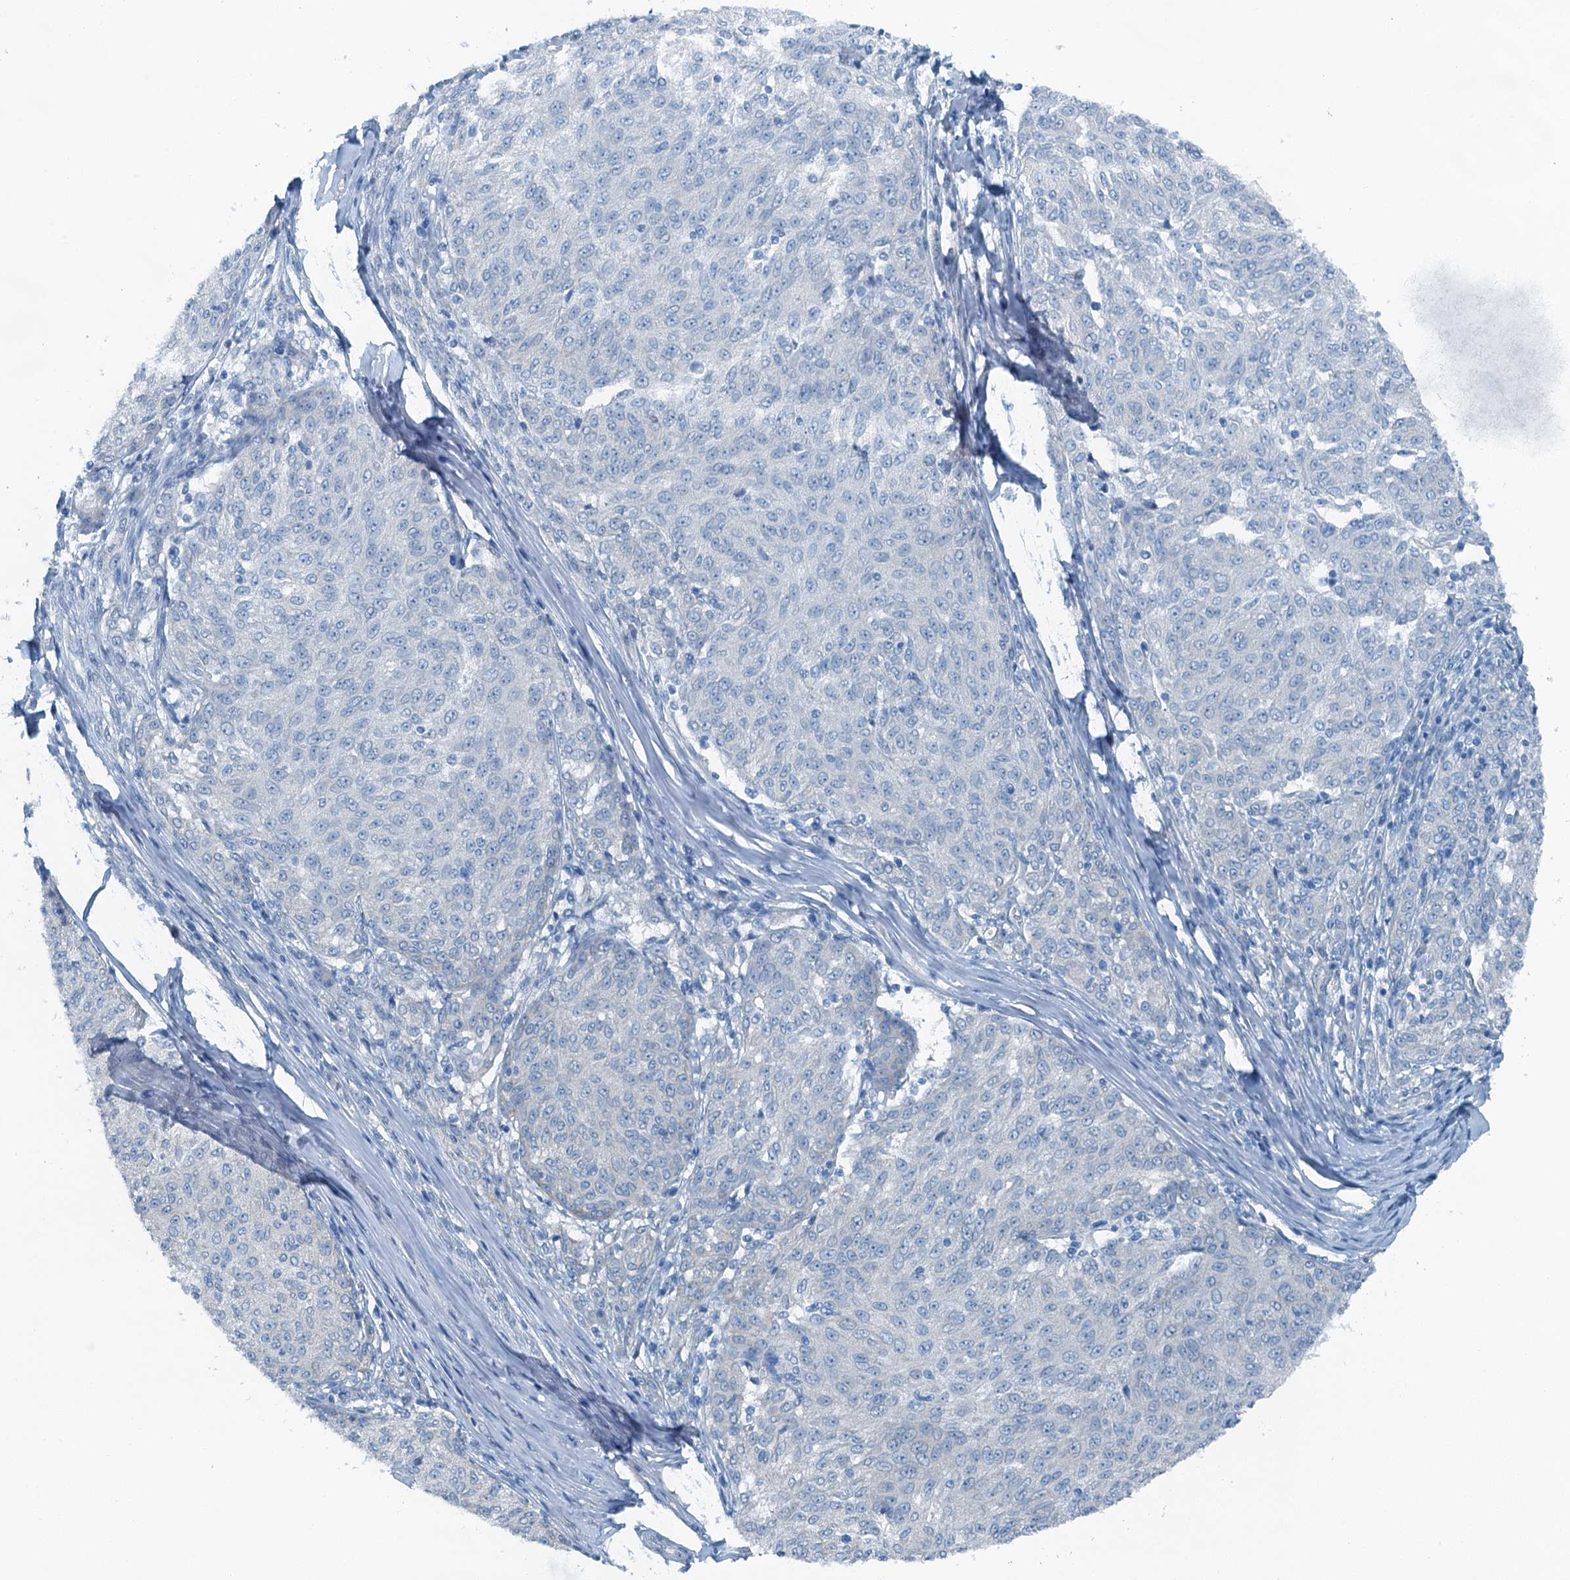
{"staining": {"intensity": "negative", "quantity": "none", "location": "none"}, "tissue": "melanoma", "cell_type": "Tumor cells", "image_type": "cancer", "snomed": [{"axis": "morphology", "description": "Malignant melanoma, NOS"}, {"axis": "topography", "description": "Skin"}], "caption": "Tumor cells show no significant protein staining in melanoma.", "gene": "TMOD2", "patient": {"sex": "female", "age": 72}}